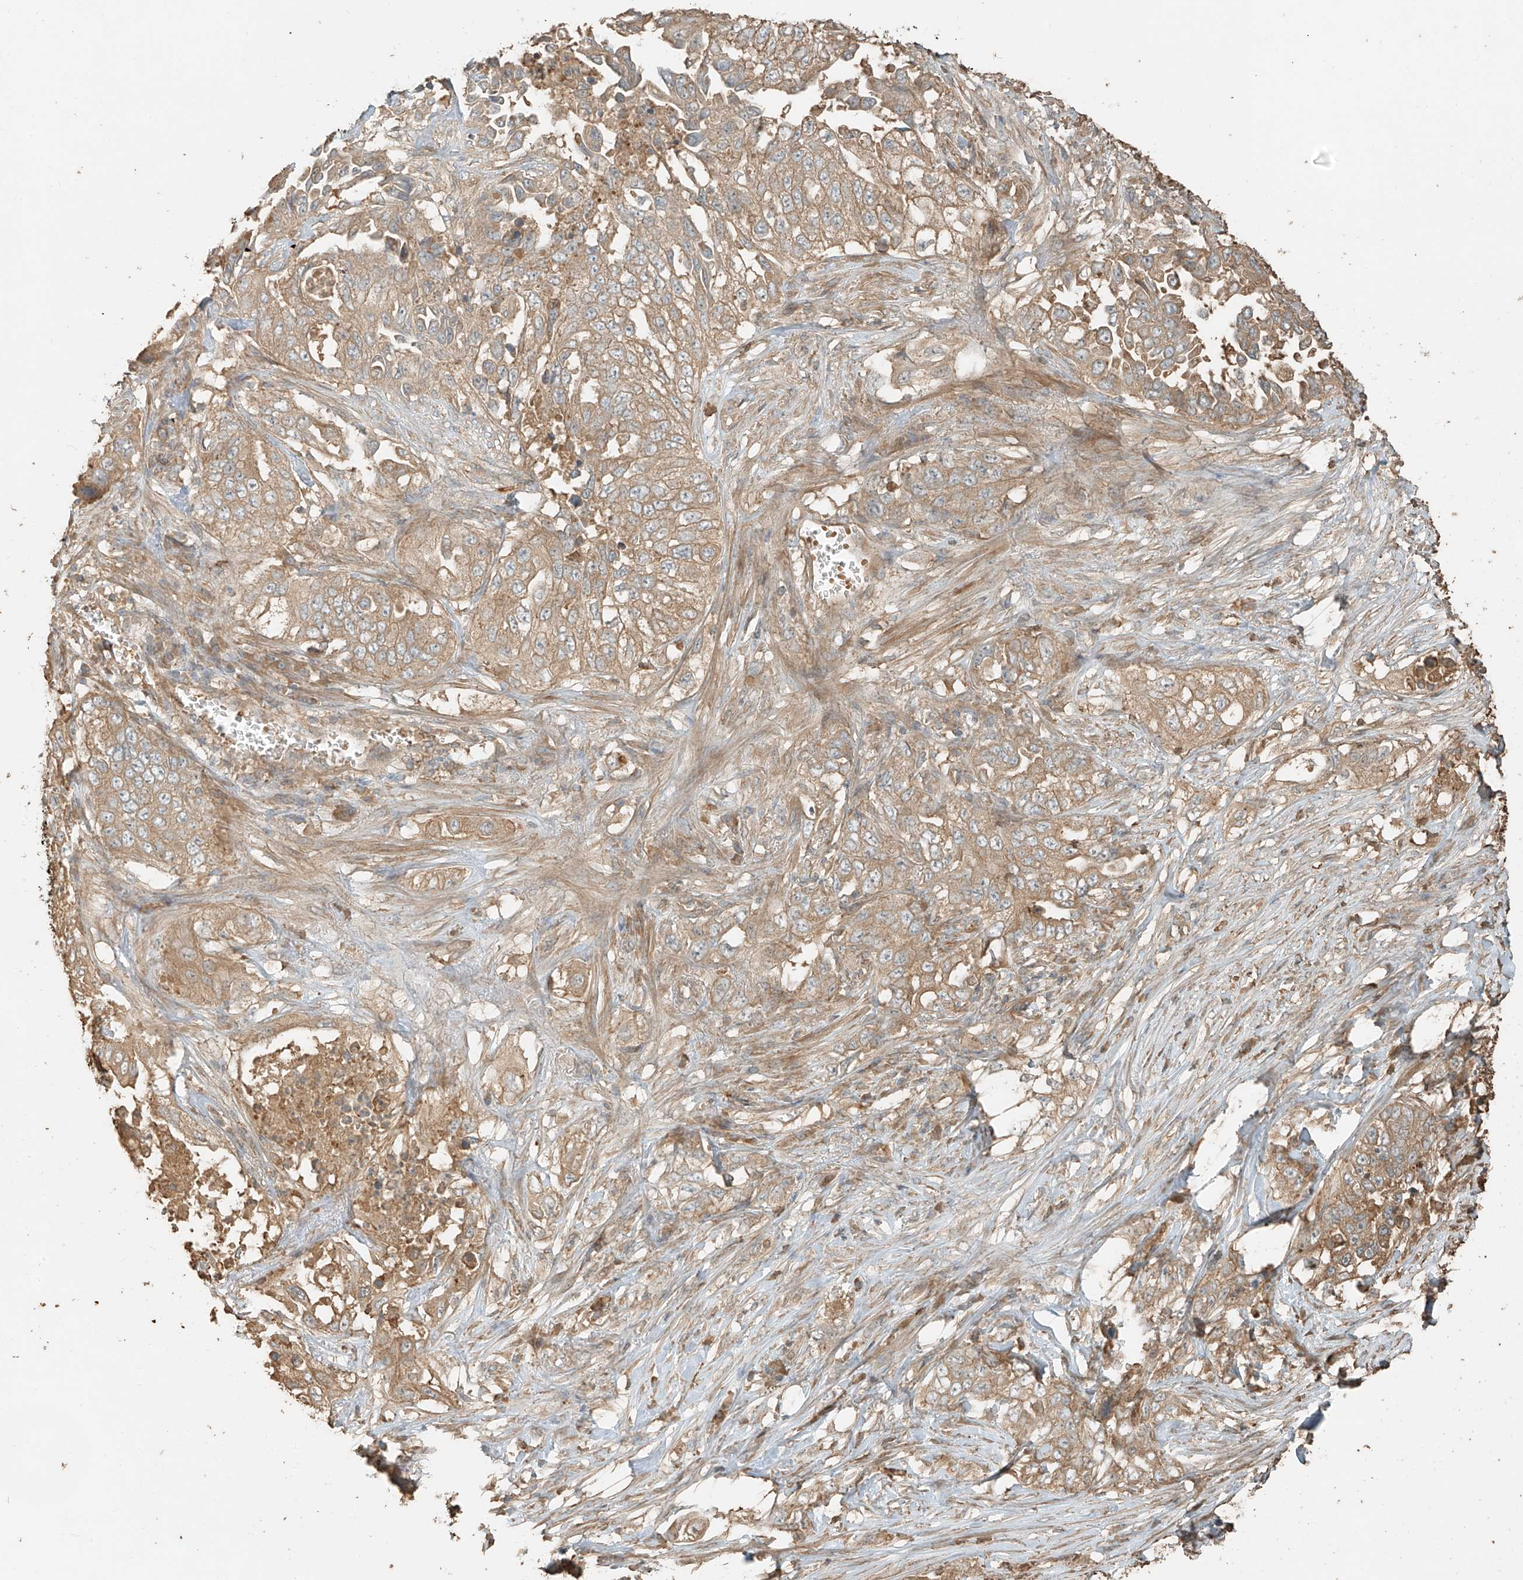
{"staining": {"intensity": "moderate", "quantity": ">75%", "location": "cytoplasmic/membranous"}, "tissue": "lung cancer", "cell_type": "Tumor cells", "image_type": "cancer", "snomed": [{"axis": "morphology", "description": "Adenocarcinoma, NOS"}, {"axis": "topography", "description": "Lung"}], "caption": "Immunohistochemical staining of adenocarcinoma (lung) exhibits medium levels of moderate cytoplasmic/membranous protein staining in about >75% of tumor cells.", "gene": "RFTN2", "patient": {"sex": "female", "age": 51}}